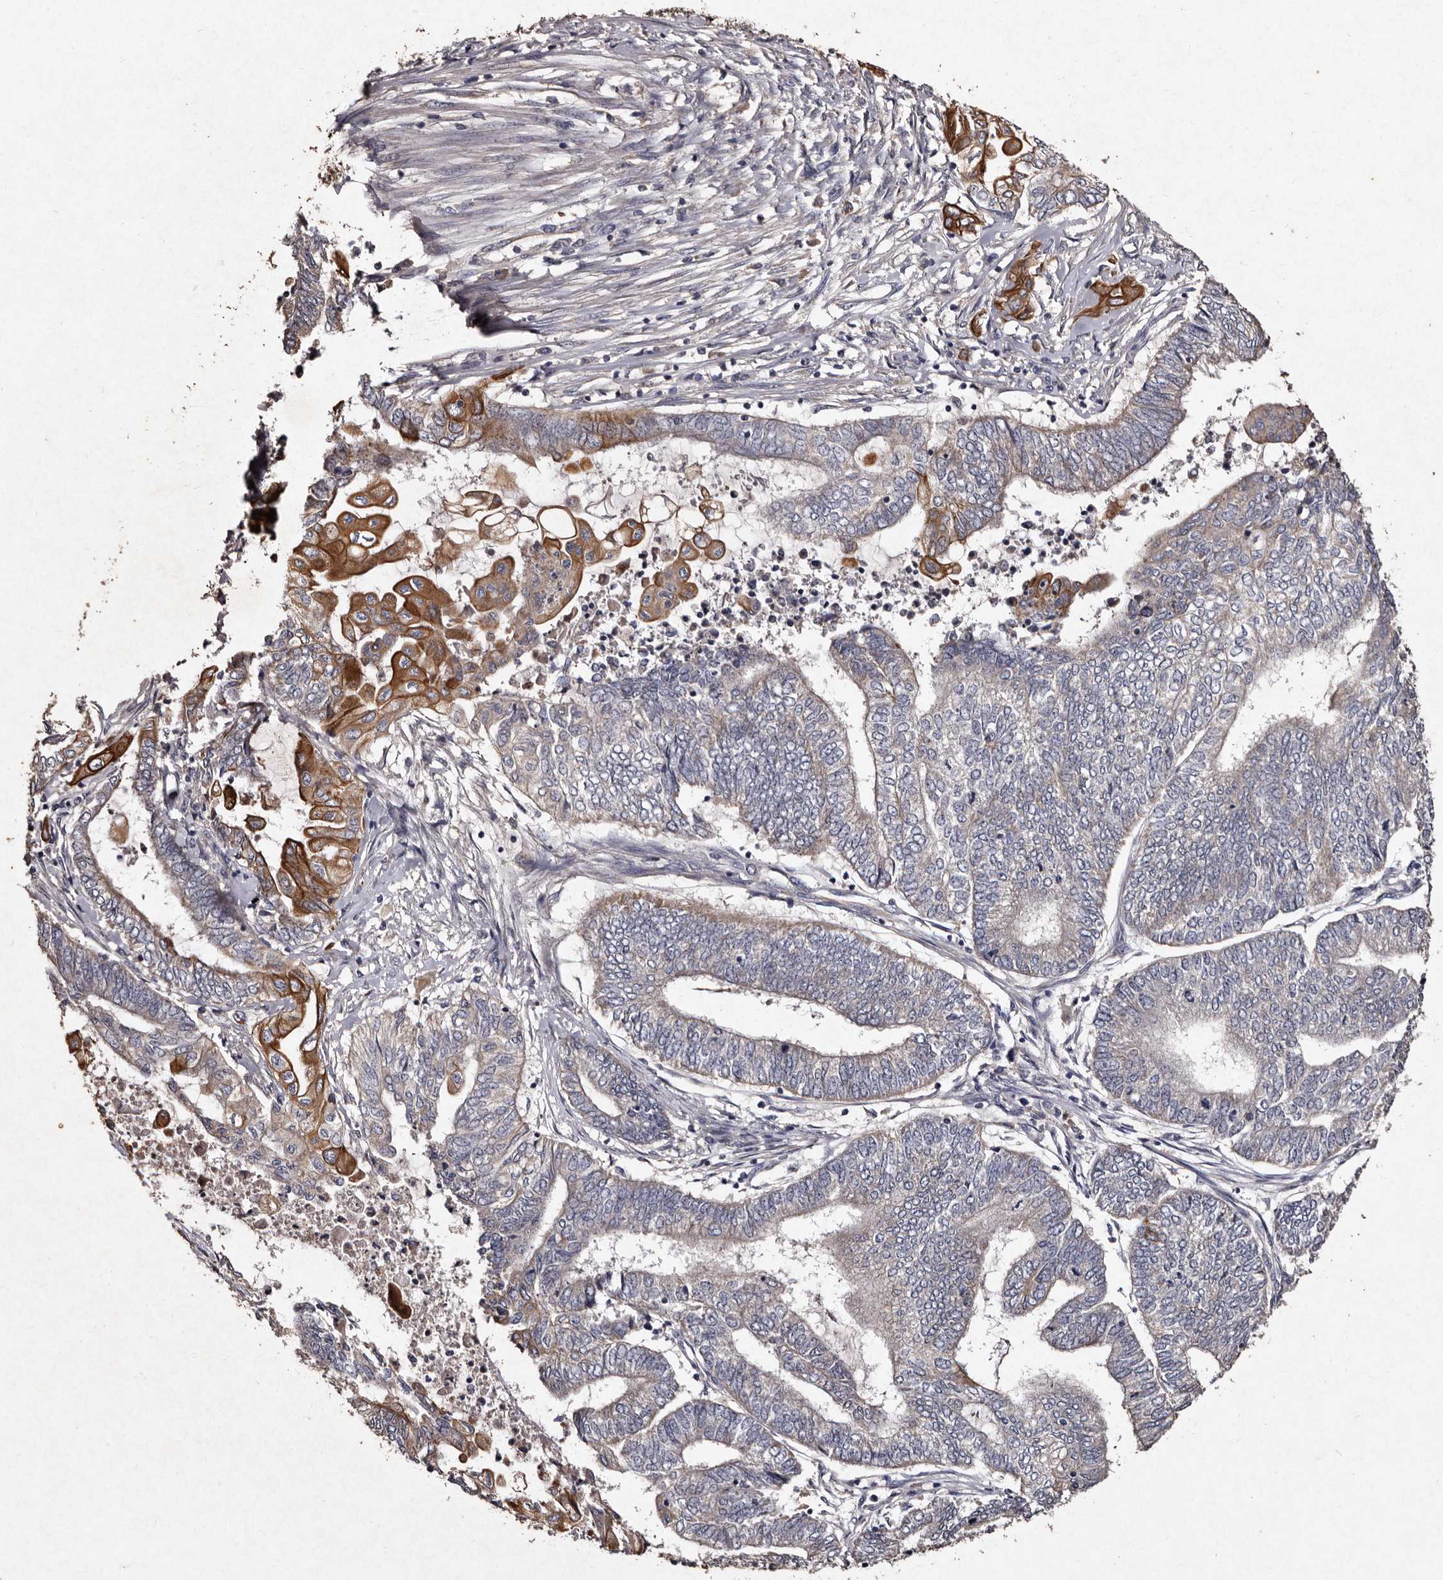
{"staining": {"intensity": "strong", "quantity": "<25%", "location": "cytoplasmic/membranous"}, "tissue": "endometrial cancer", "cell_type": "Tumor cells", "image_type": "cancer", "snomed": [{"axis": "morphology", "description": "Adenocarcinoma, NOS"}, {"axis": "topography", "description": "Uterus"}, {"axis": "topography", "description": "Endometrium"}], "caption": "This histopathology image demonstrates immunohistochemistry (IHC) staining of adenocarcinoma (endometrial), with medium strong cytoplasmic/membranous expression in approximately <25% of tumor cells.", "gene": "TFB1M", "patient": {"sex": "female", "age": 70}}